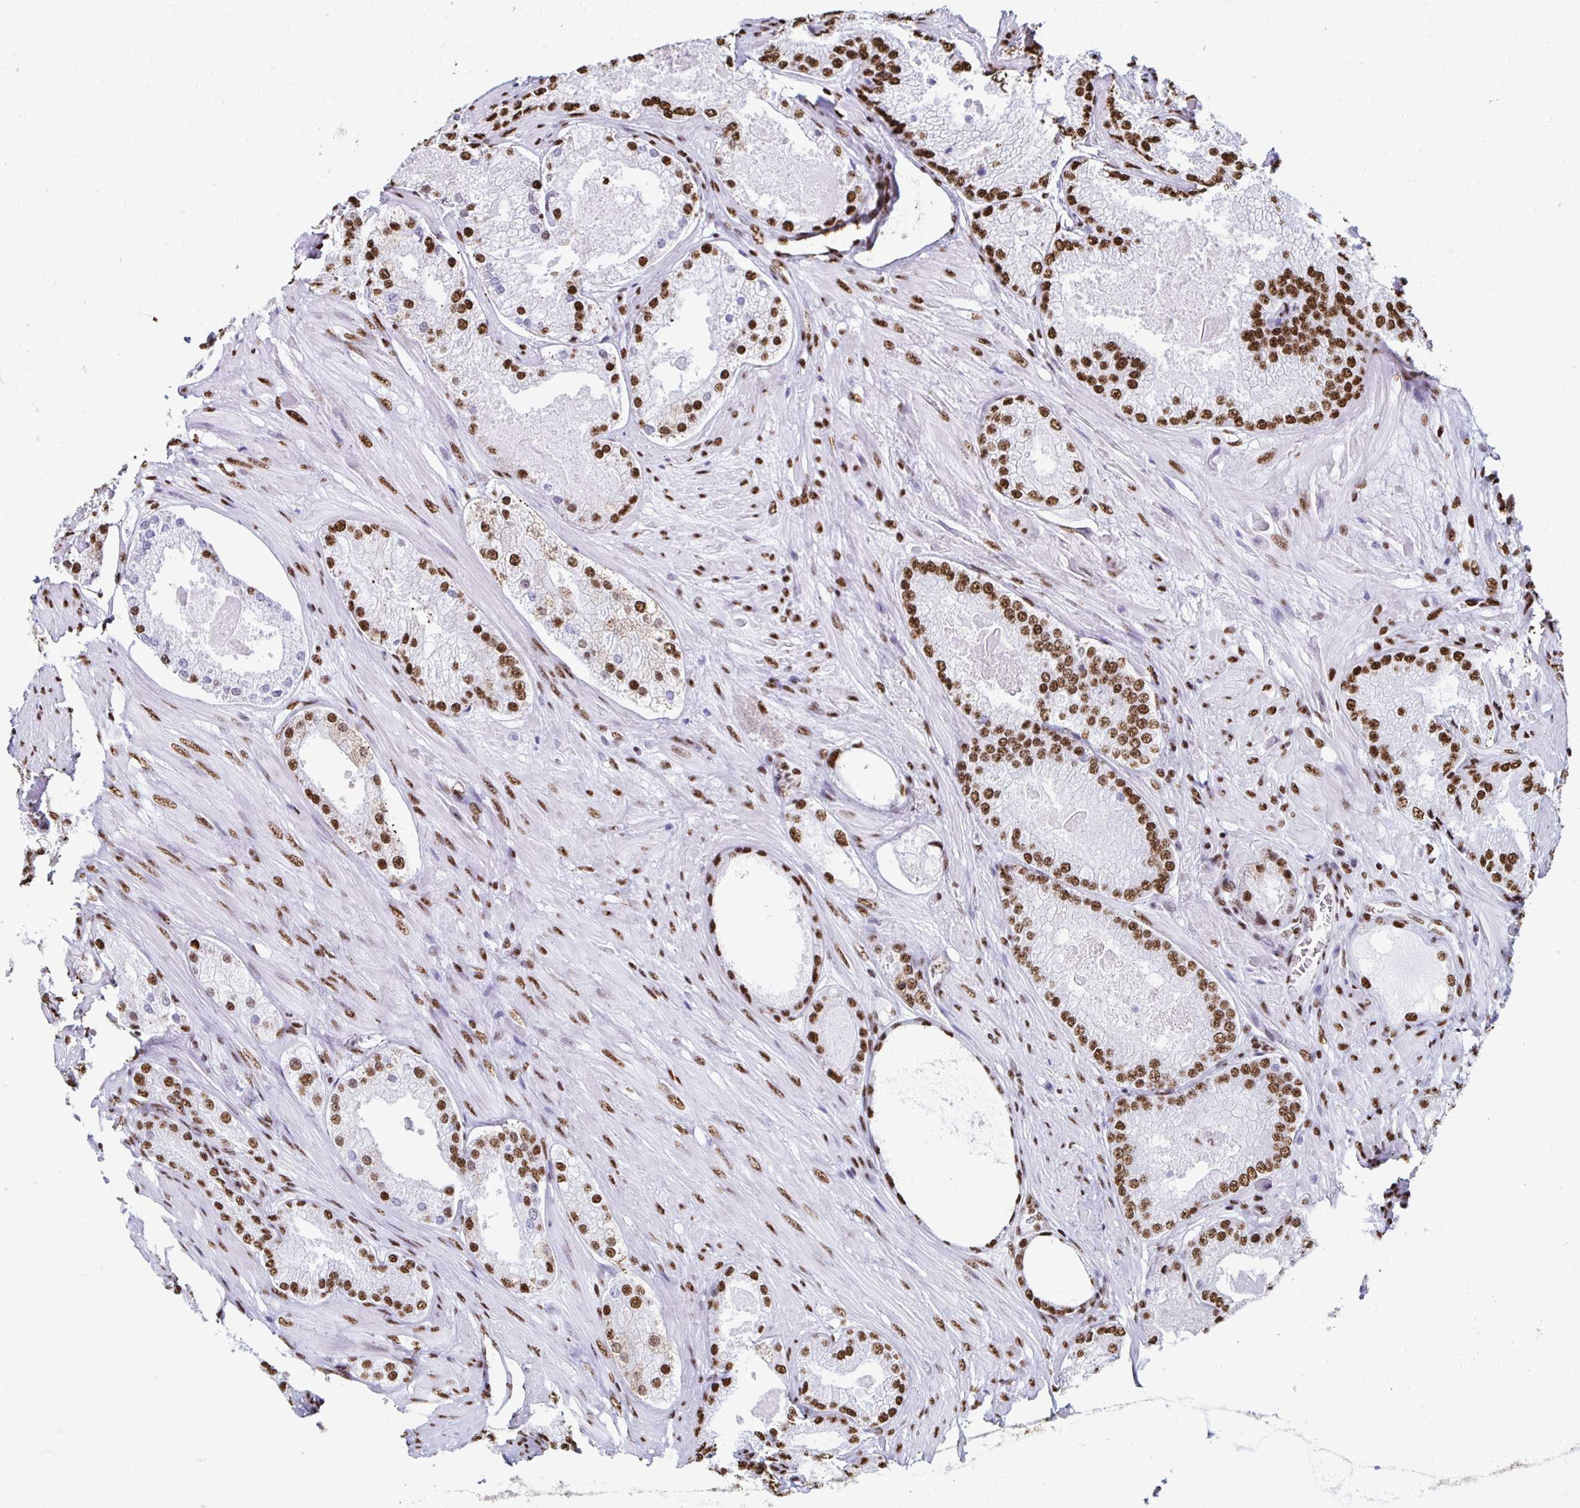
{"staining": {"intensity": "strong", "quantity": ">75%", "location": "nuclear"}, "tissue": "prostate cancer", "cell_type": "Tumor cells", "image_type": "cancer", "snomed": [{"axis": "morphology", "description": "Adenocarcinoma, Low grade"}, {"axis": "topography", "description": "Prostate"}], "caption": "This is a photomicrograph of immunohistochemistry staining of low-grade adenocarcinoma (prostate), which shows strong expression in the nuclear of tumor cells.", "gene": "NONO", "patient": {"sex": "male", "age": 68}}